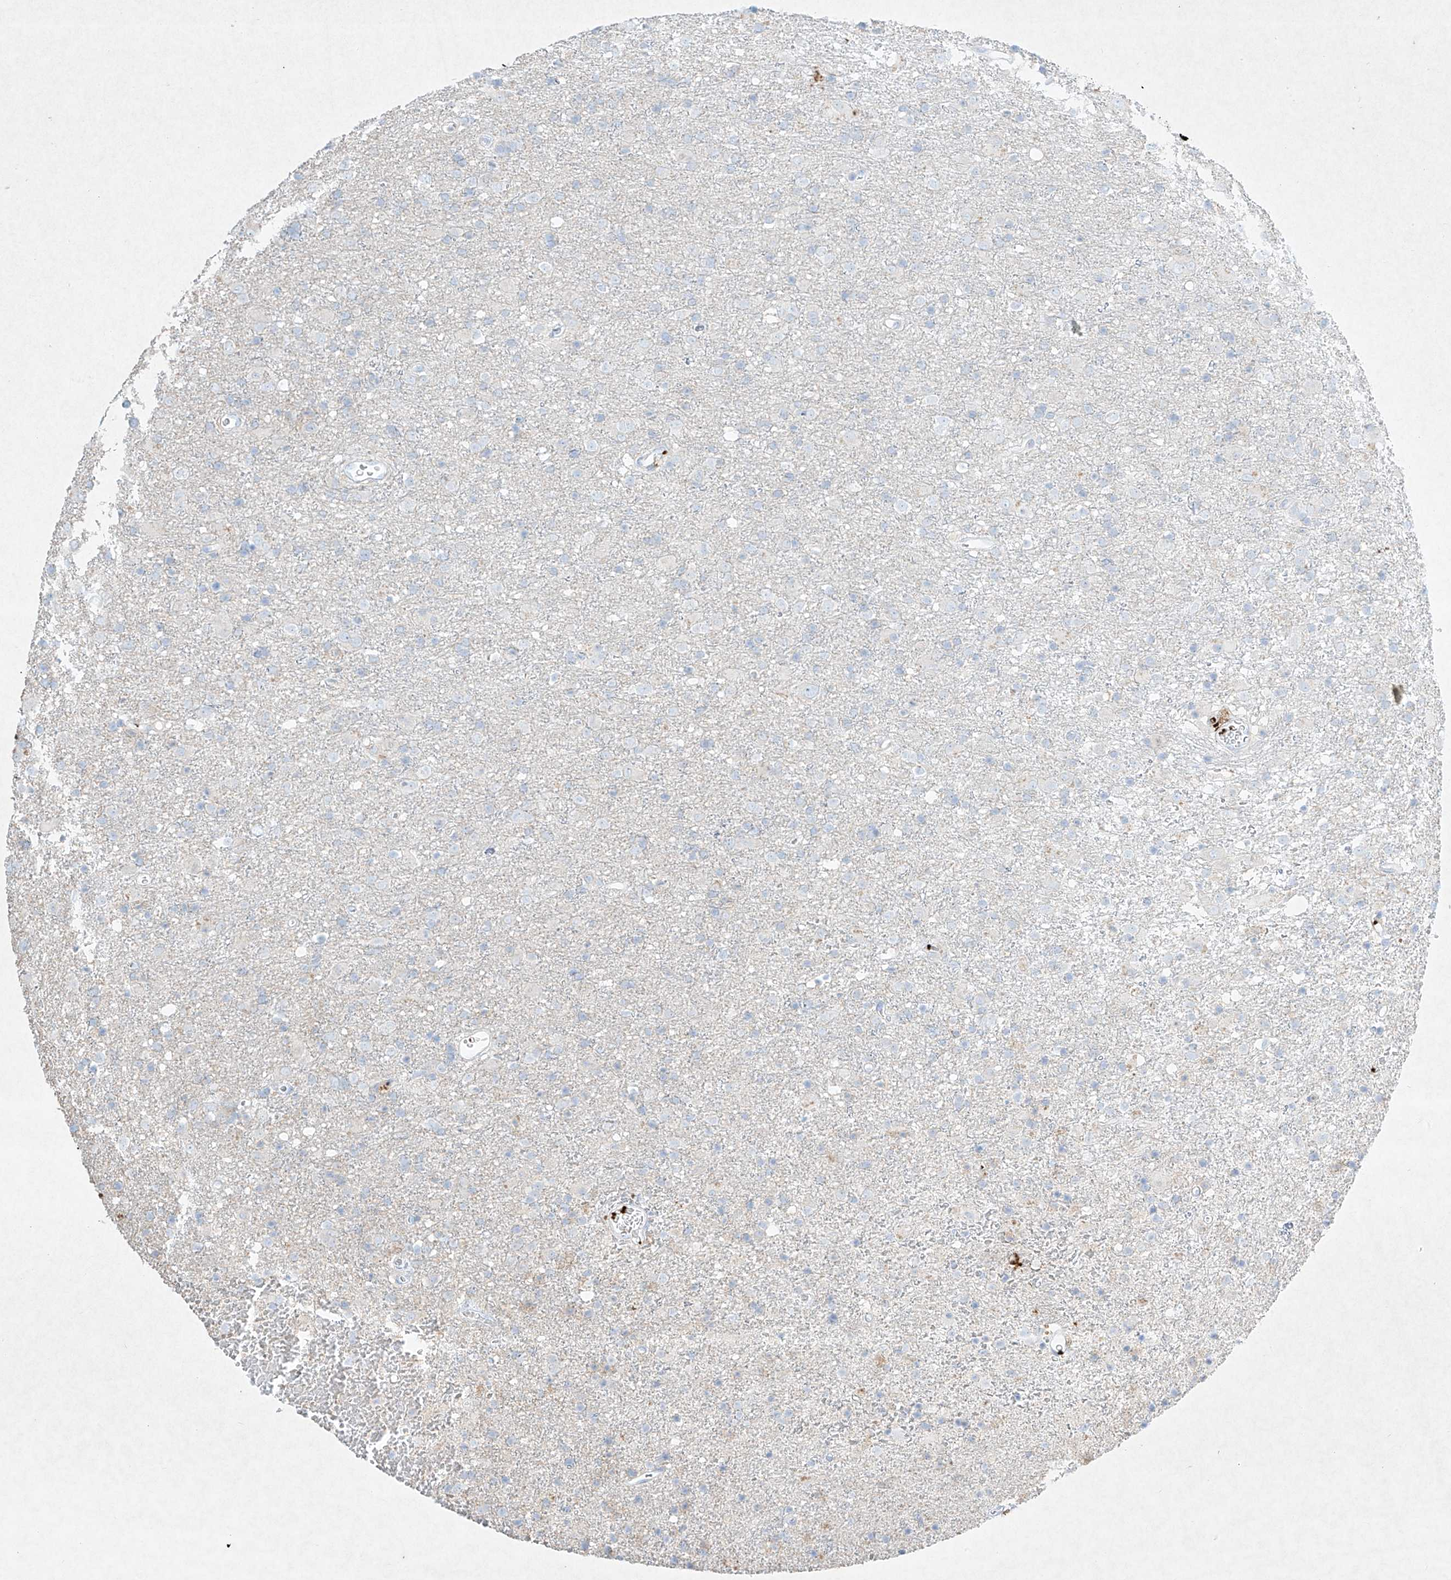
{"staining": {"intensity": "negative", "quantity": "none", "location": "none"}, "tissue": "glioma", "cell_type": "Tumor cells", "image_type": "cancer", "snomed": [{"axis": "morphology", "description": "Glioma, malignant, Low grade"}, {"axis": "topography", "description": "Brain"}], "caption": "Tumor cells show no significant protein staining in malignant glioma (low-grade). (Brightfield microscopy of DAB (3,3'-diaminobenzidine) IHC at high magnification).", "gene": "PLEK", "patient": {"sex": "male", "age": 65}}